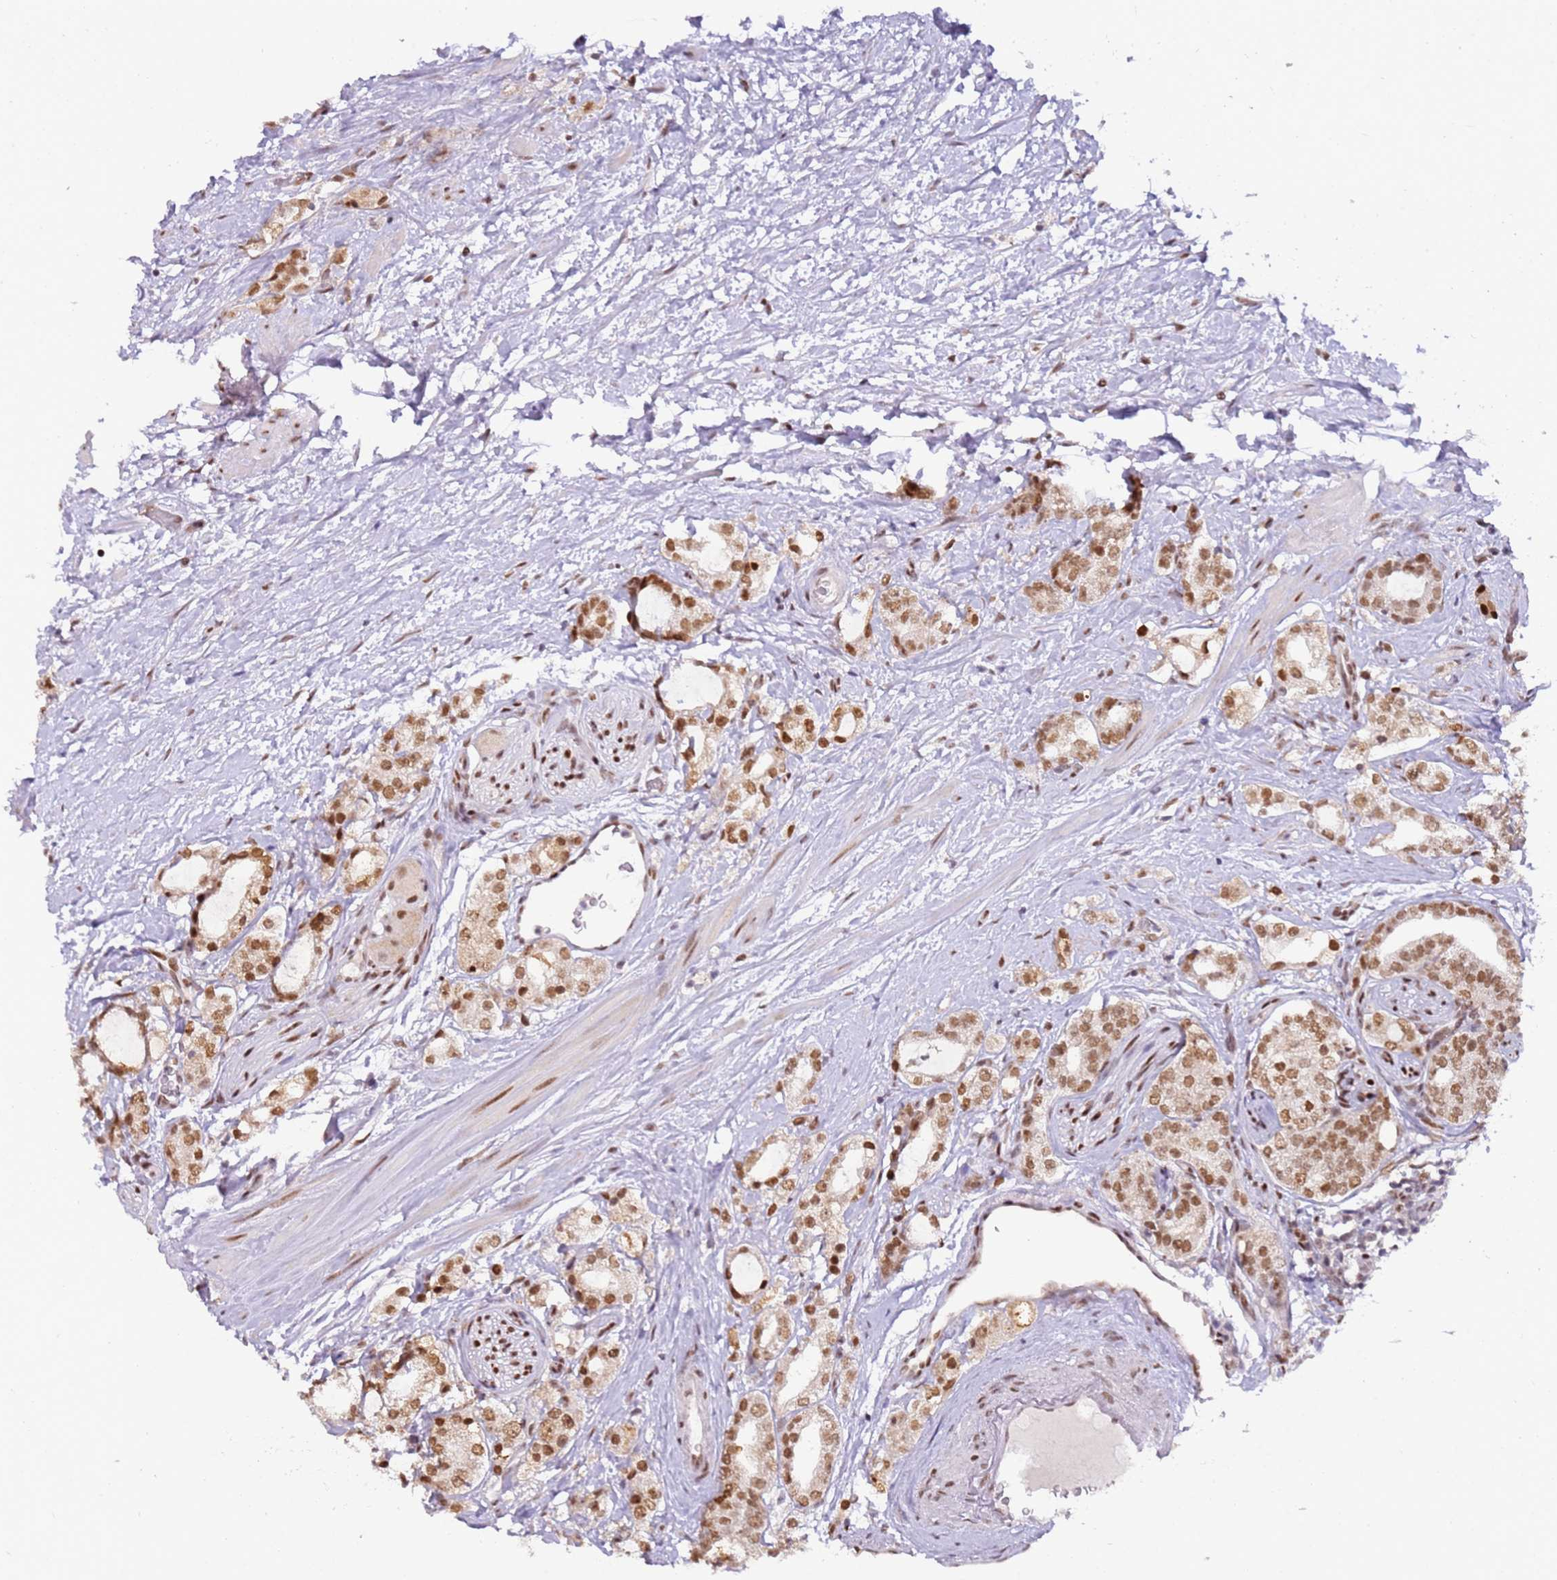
{"staining": {"intensity": "moderate", "quantity": ">75%", "location": "nuclear"}, "tissue": "prostate cancer", "cell_type": "Tumor cells", "image_type": "cancer", "snomed": [{"axis": "morphology", "description": "Adenocarcinoma, High grade"}, {"axis": "topography", "description": "Prostate"}], "caption": "High-power microscopy captured an IHC image of prostate cancer (adenocarcinoma (high-grade)), revealing moderate nuclear expression in about >75% of tumor cells.", "gene": "PHC2", "patient": {"sex": "male", "age": 64}}